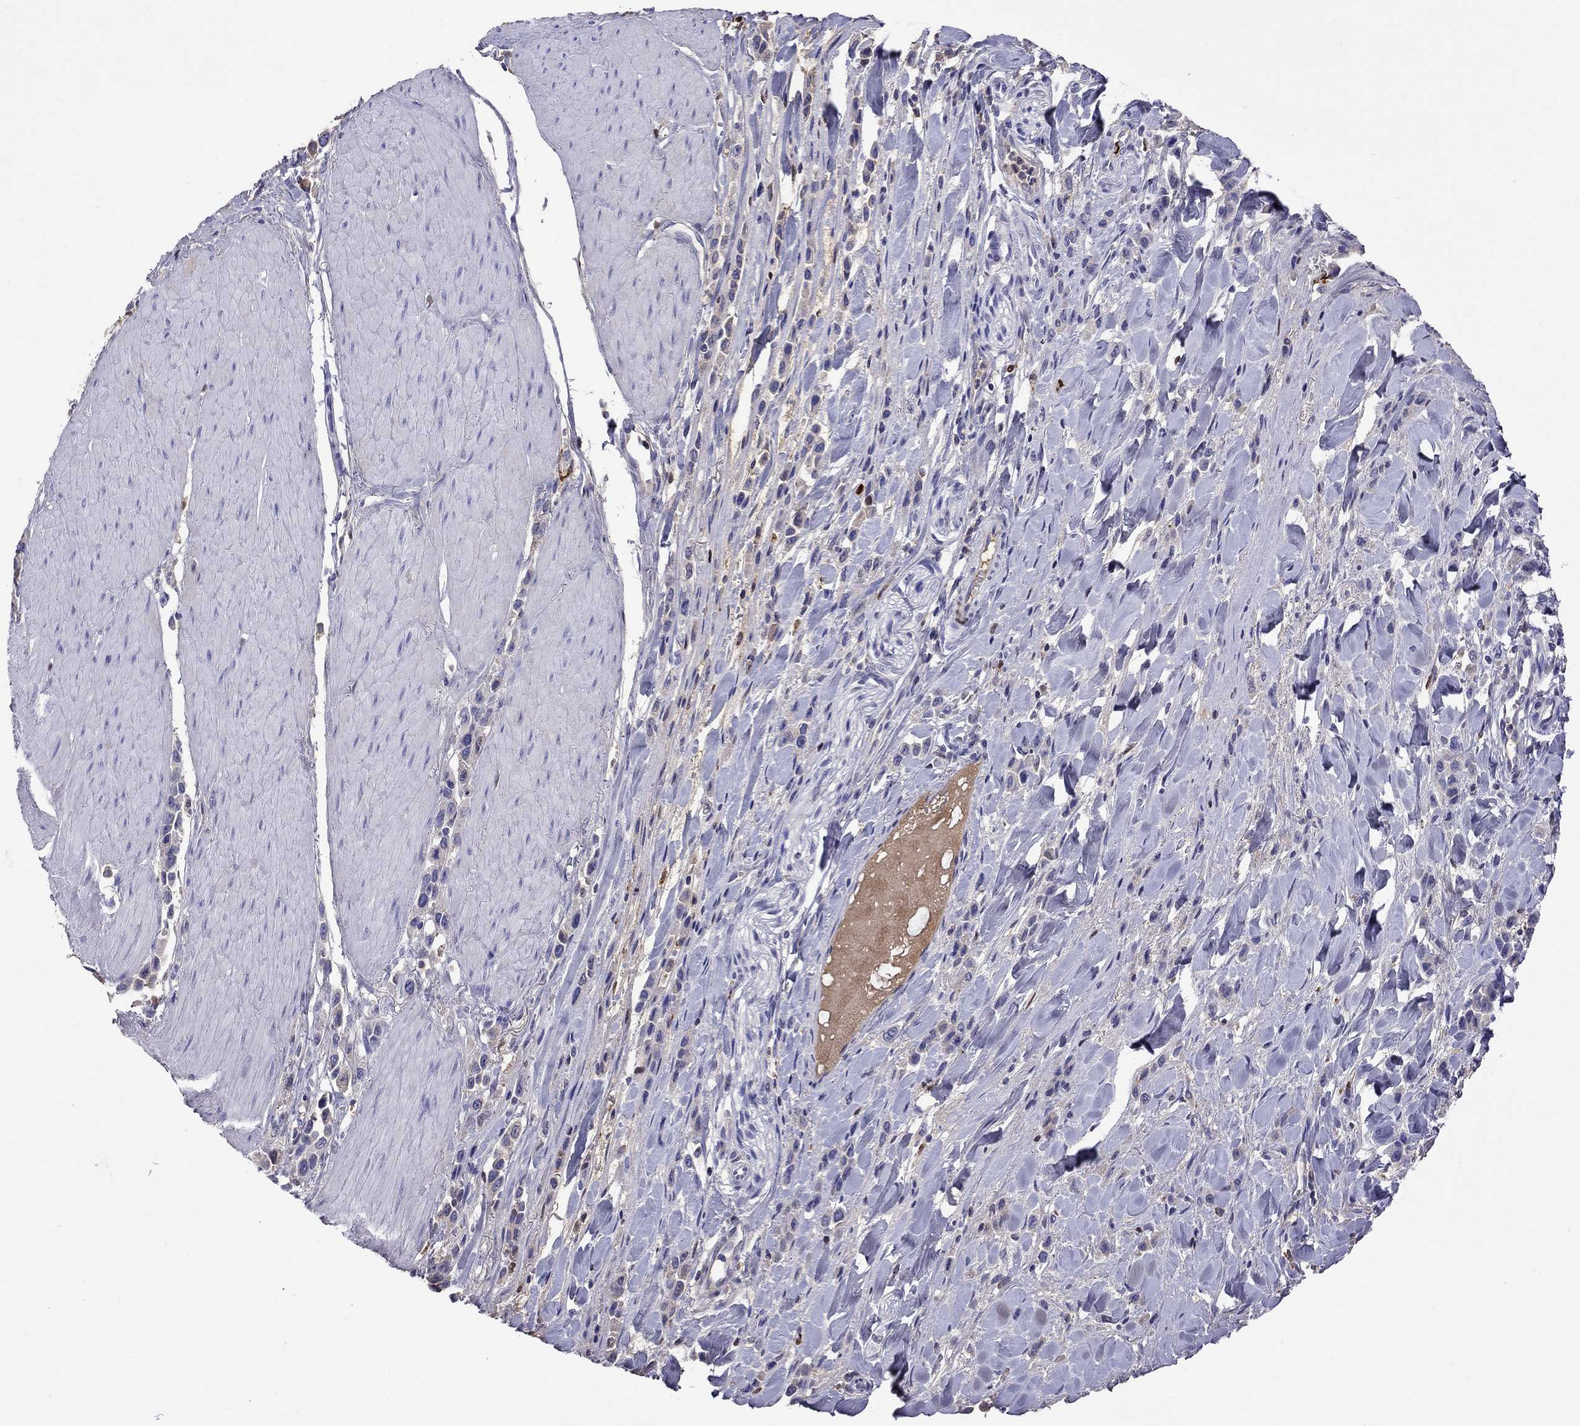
{"staining": {"intensity": "negative", "quantity": "none", "location": "none"}, "tissue": "stomach cancer", "cell_type": "Tumor cells", "image_type": "cancer", "snomed": [{"axis": "morphology", "description": "Adenocarcinoma, NOS"}, {"axis": "topography", "description": "Stomach"}], "caption": "Immunohistochemical staining of stomach adenocarcinoma reveals no significant staining in tumor cells.", "gene": "SERPINA3", "patient": {"sex": "male", "age": 47}}